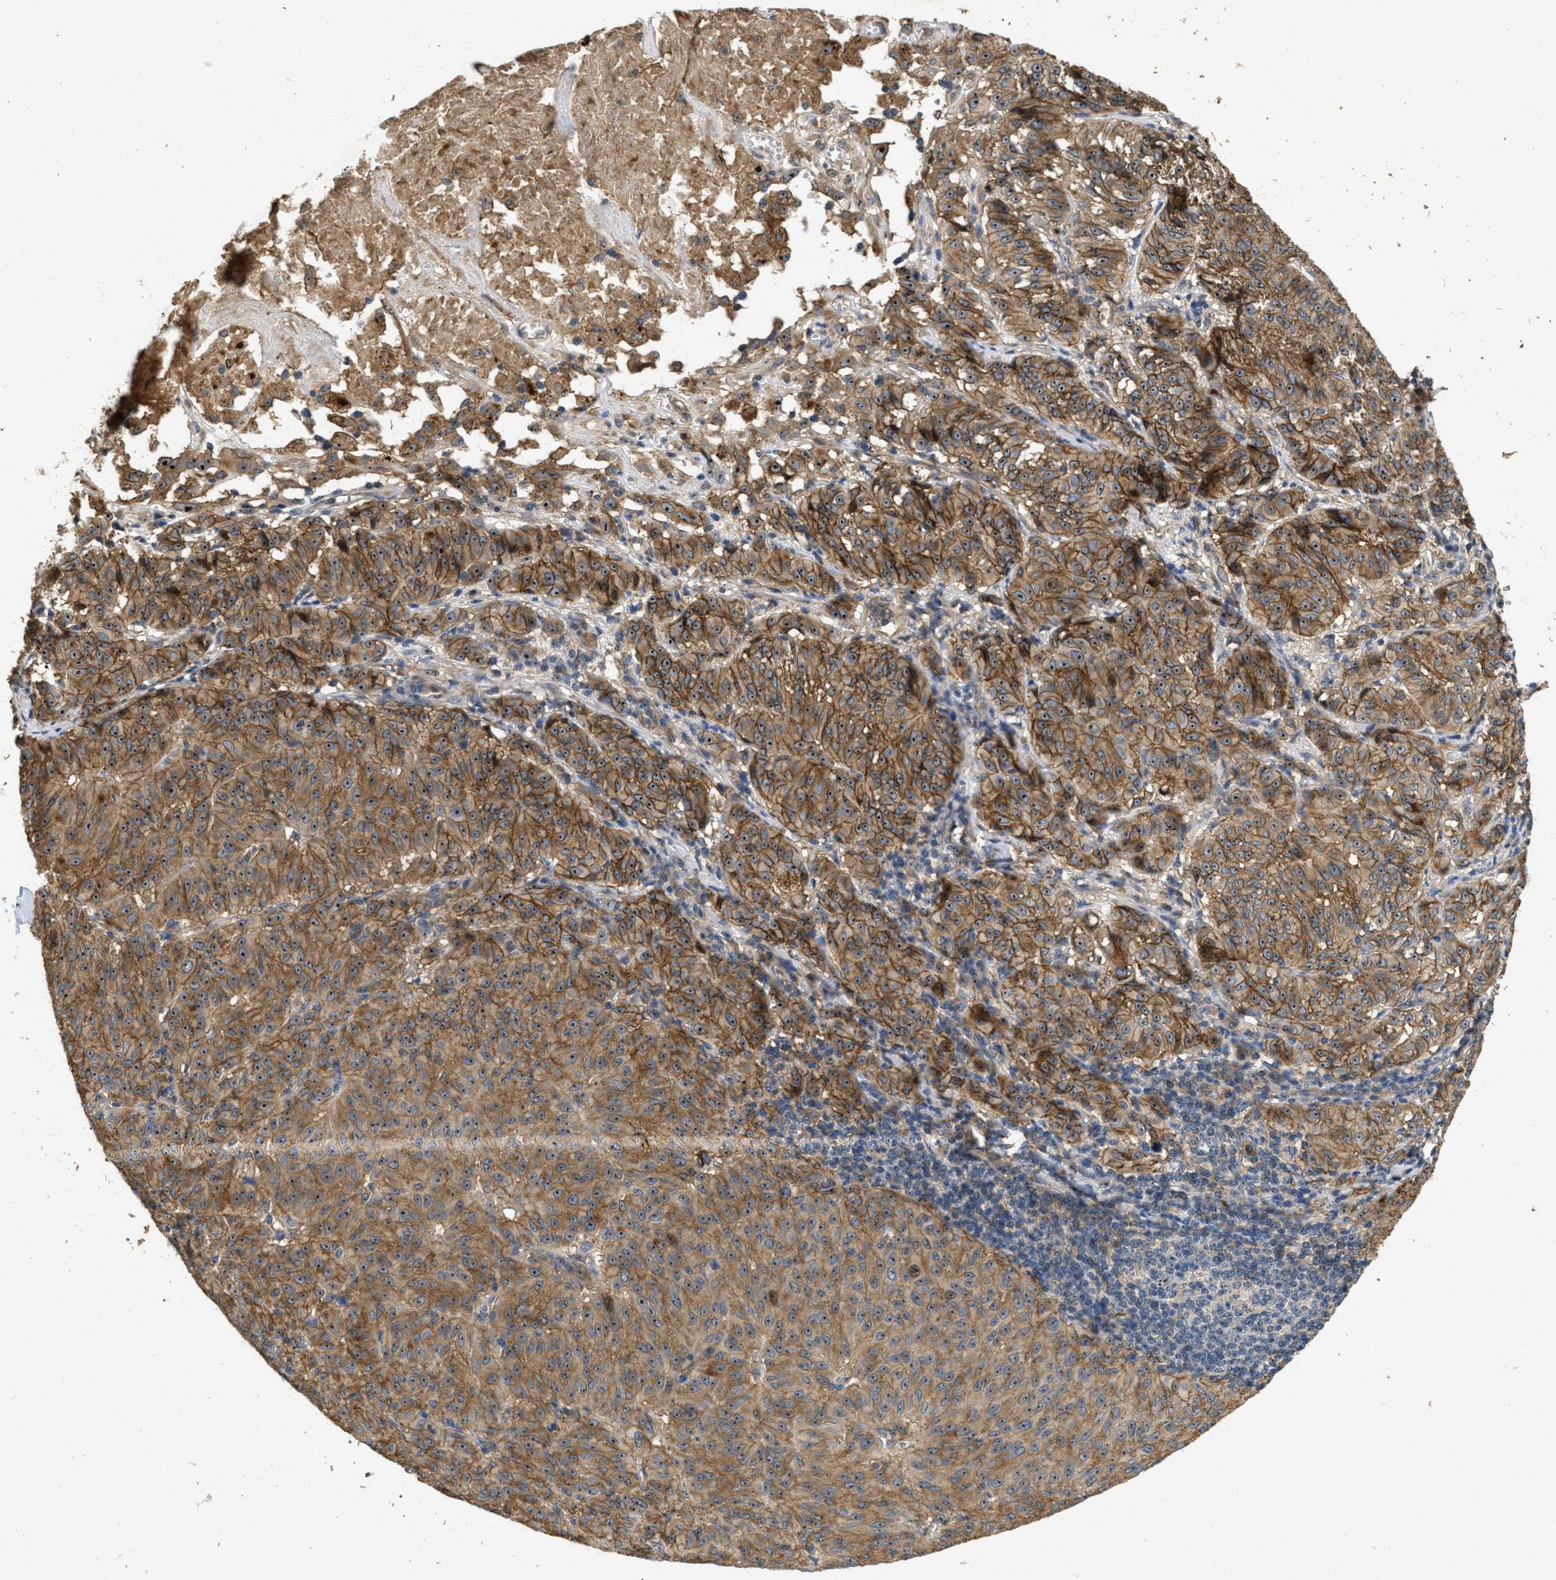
{"staining": {"intensity": "moderate", "quantity": ">75%", "location": "cytoplasmic/membranous,nuclear"}, "tissue": "melanoma", "cell_type": "Tumor cells", "image_type": "cancer", "snomed": [{"axis": "morphology", "description": "Malignant melanoma, NOS"}, {"axis": "topography", "description": "Skin"}], "caption": "Immunohistochemical staining of melanoma shows medium levels of moderate cytoplasmic/membranous and nuclear protein staining in approximately >75% of tumor cells.", "gene": "OSMR", "patient": {"sex": "female", "age": 72}}